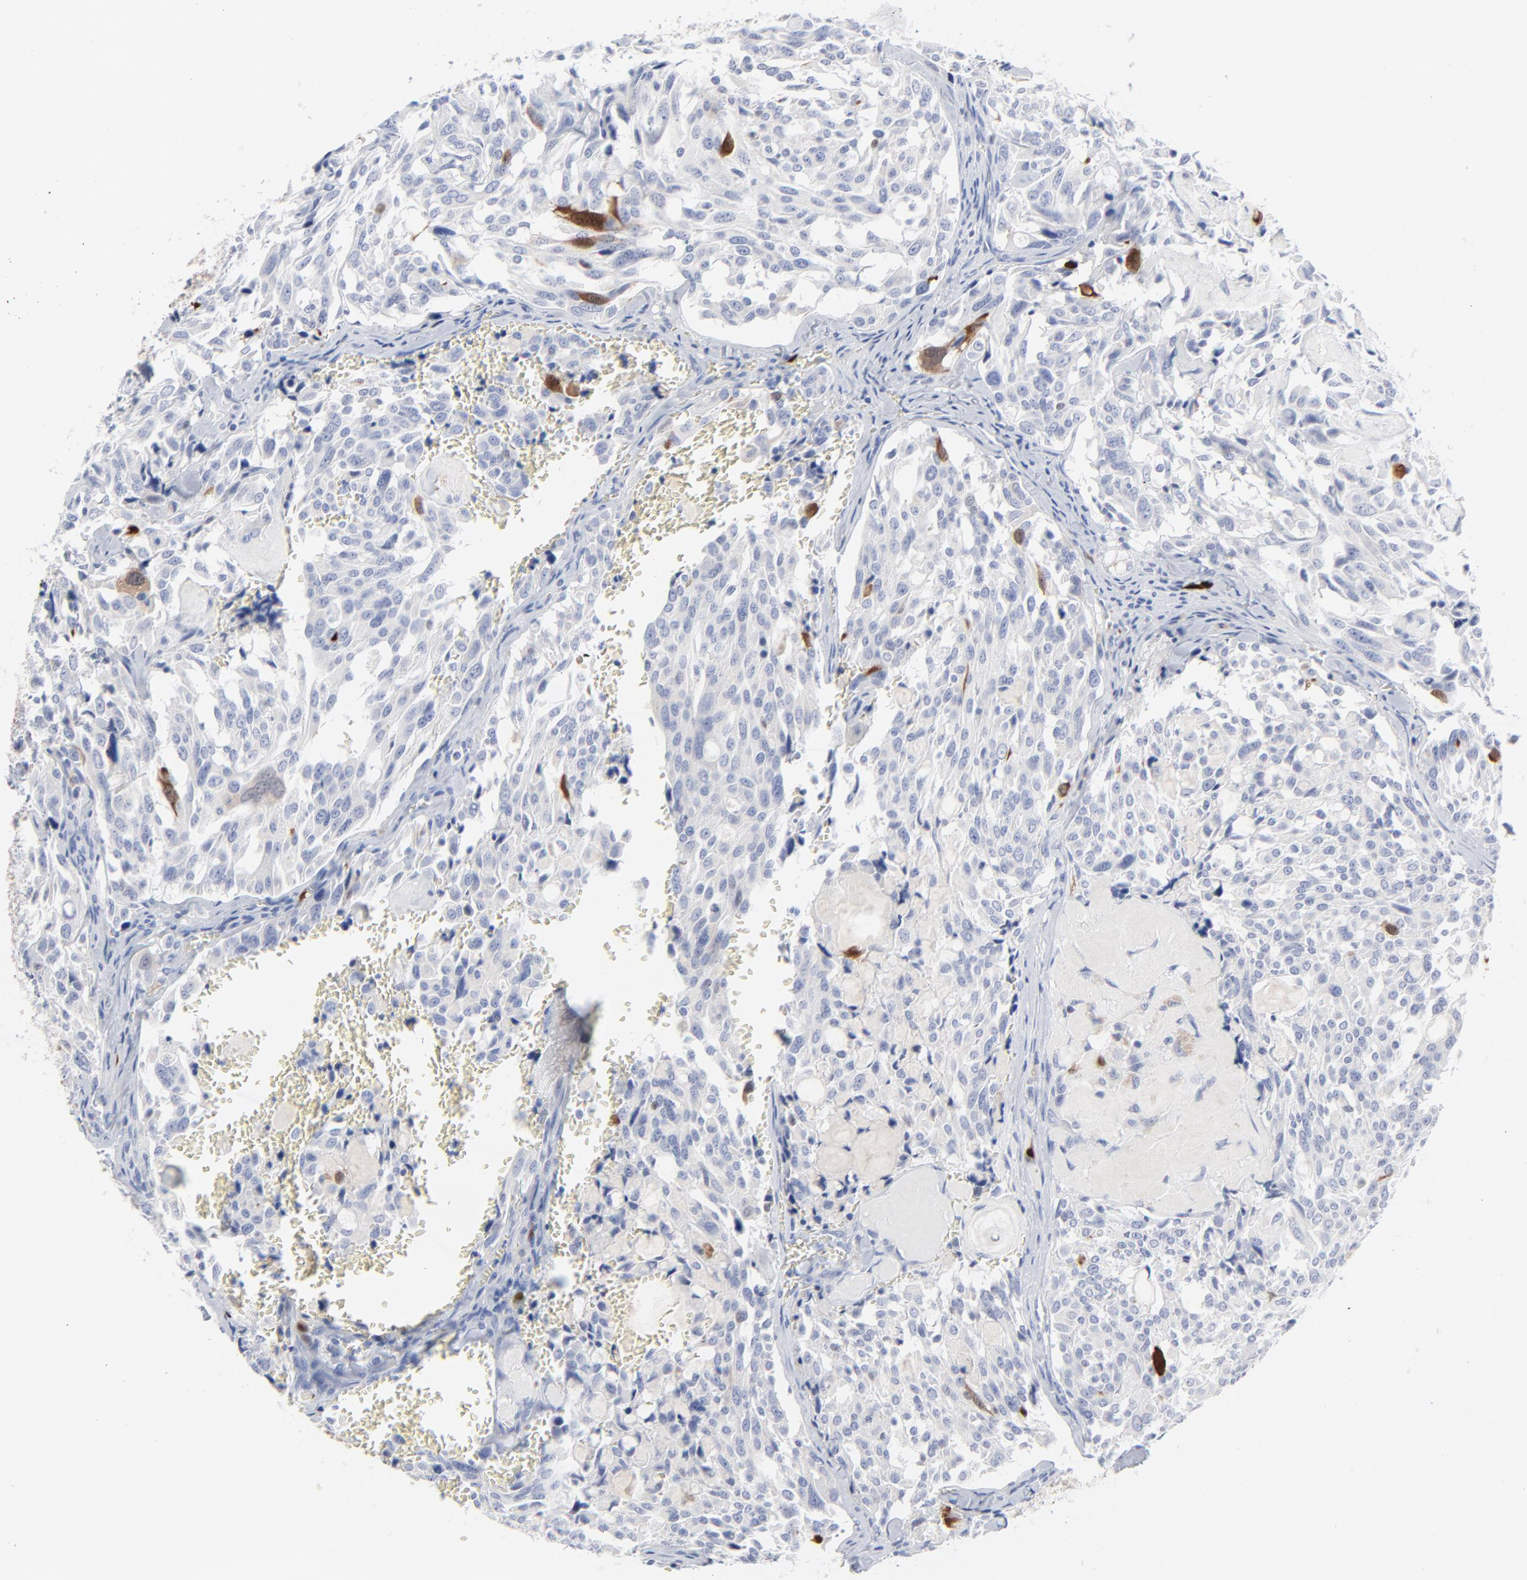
{"staining": {"intensity": "strong", "quantity": "<25%", "location": "cytoplasmic/membranous,nuclear"}, "tissue": "thyroid cancer", "cell_type": "Tumor cells", "image_type": "cancer", "snomed": [{"axis": "morphology", "description": "Carcinoma, NOS"}, {"axis": "morphology", "description": "Carcinoid, malignant, NOS"}, {"axis": "topography", "description": "Thyroid gland"}], "caption": "Approximately <25% of tumor cells in thyroid cancer (carcinoma) display strong cytoplasmic/membranous and nuclear protein positivity as visualized by brown immunohistochemical staining.", "gene": "CDK1", "patient": {"sex": "male", "age": 33}}